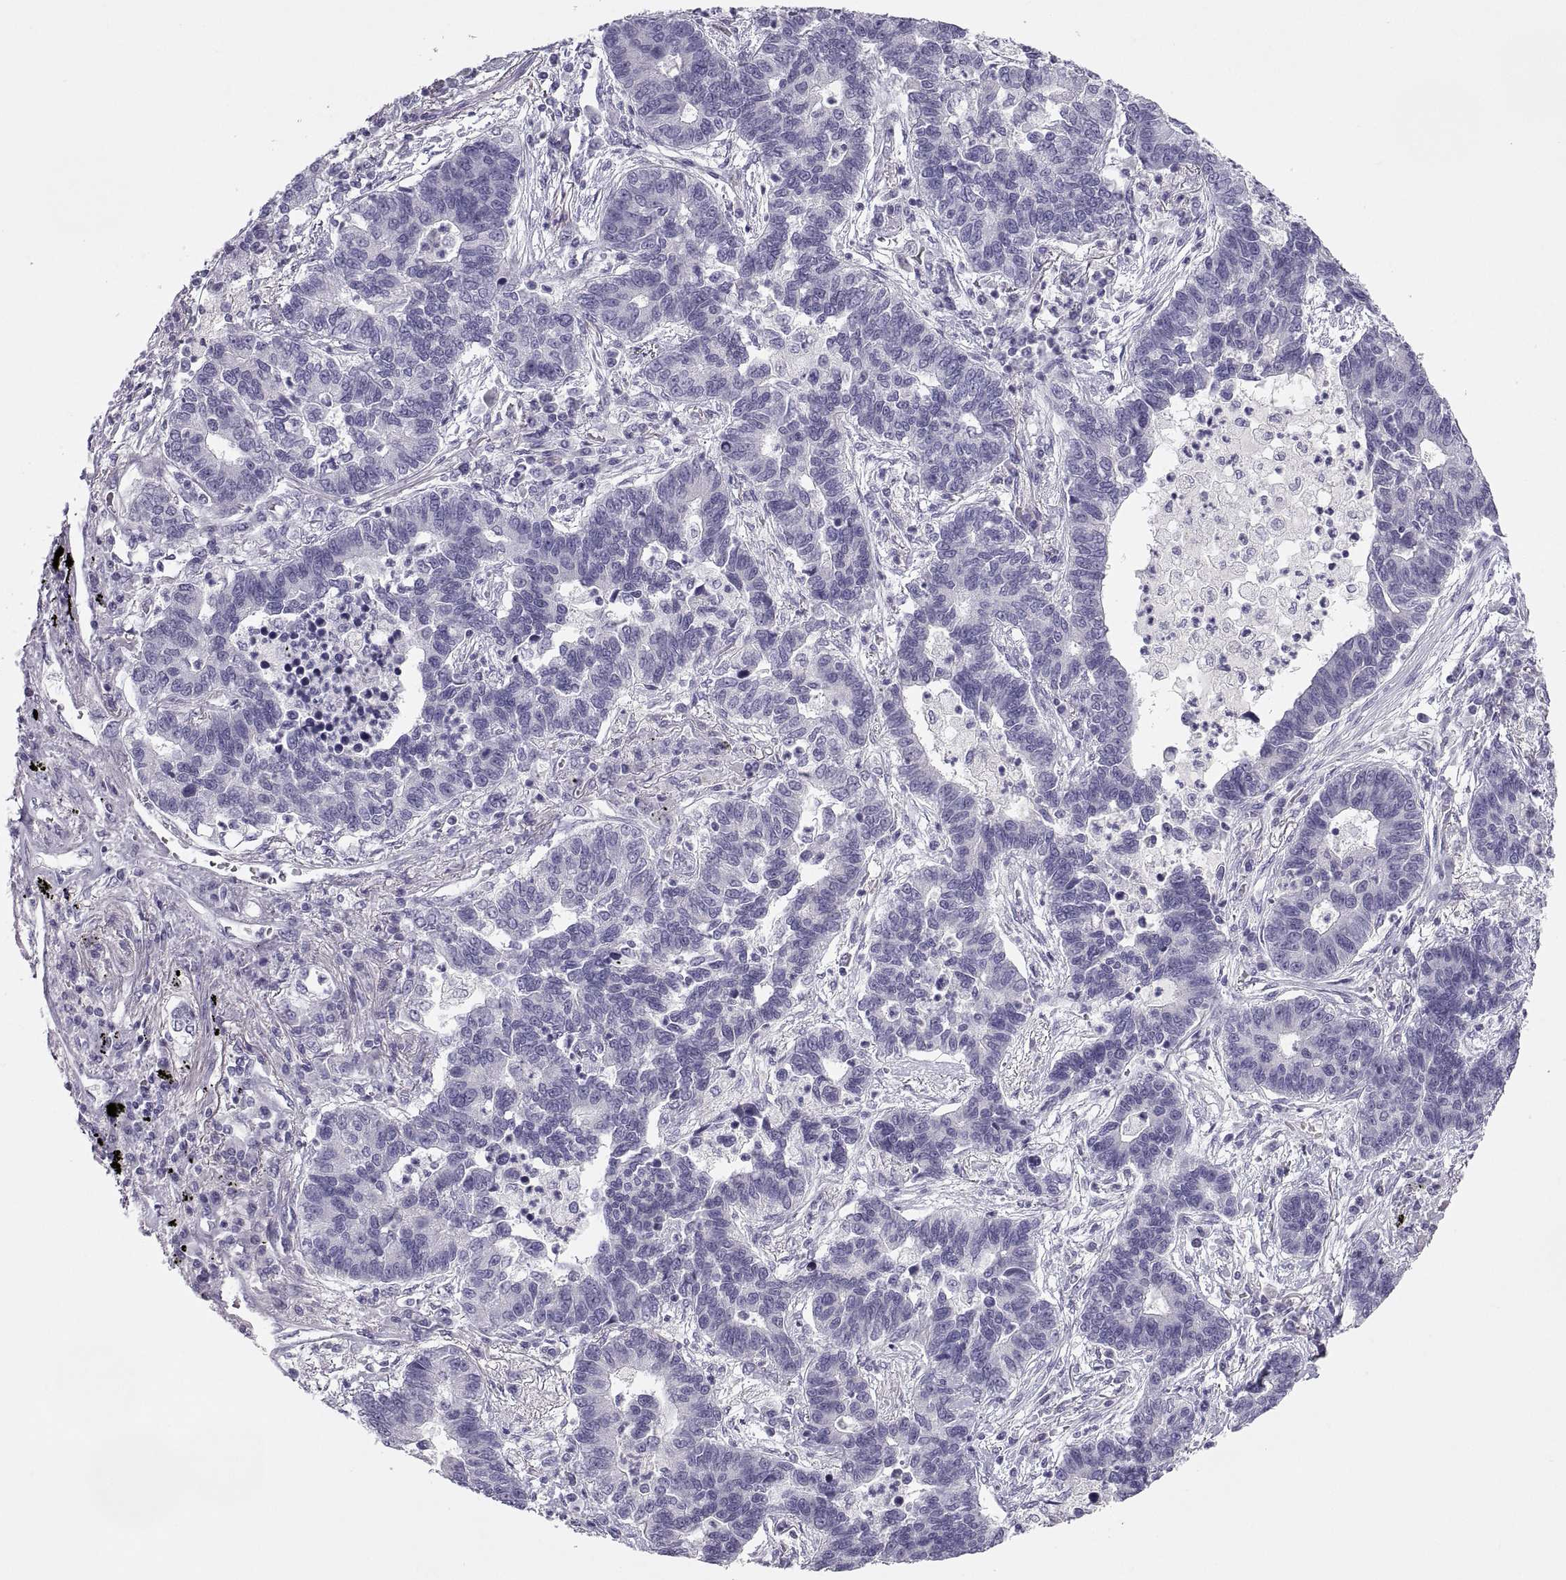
{"staining": {"intensity": "negative", "quantity": "none", "location": "none"}, "tissue": "lung cancer", "cell_type": "Tumor cells", "image_type": "cancer", "snomed": [{"axis": "morphology", "description": "Adenocarcinoma, NOS"}, {"axis": "topography", "description": "Lung"}], "caption": "IHC micrograph of neoplastic tissue: adenocarcinoma (lung) stained with DAB (3,3'-diaminobenzidine) displays no significant protein positivity in tumor cells.", "gene": "MAGEB2", "patient": {"sex": "female", "age": 57}}